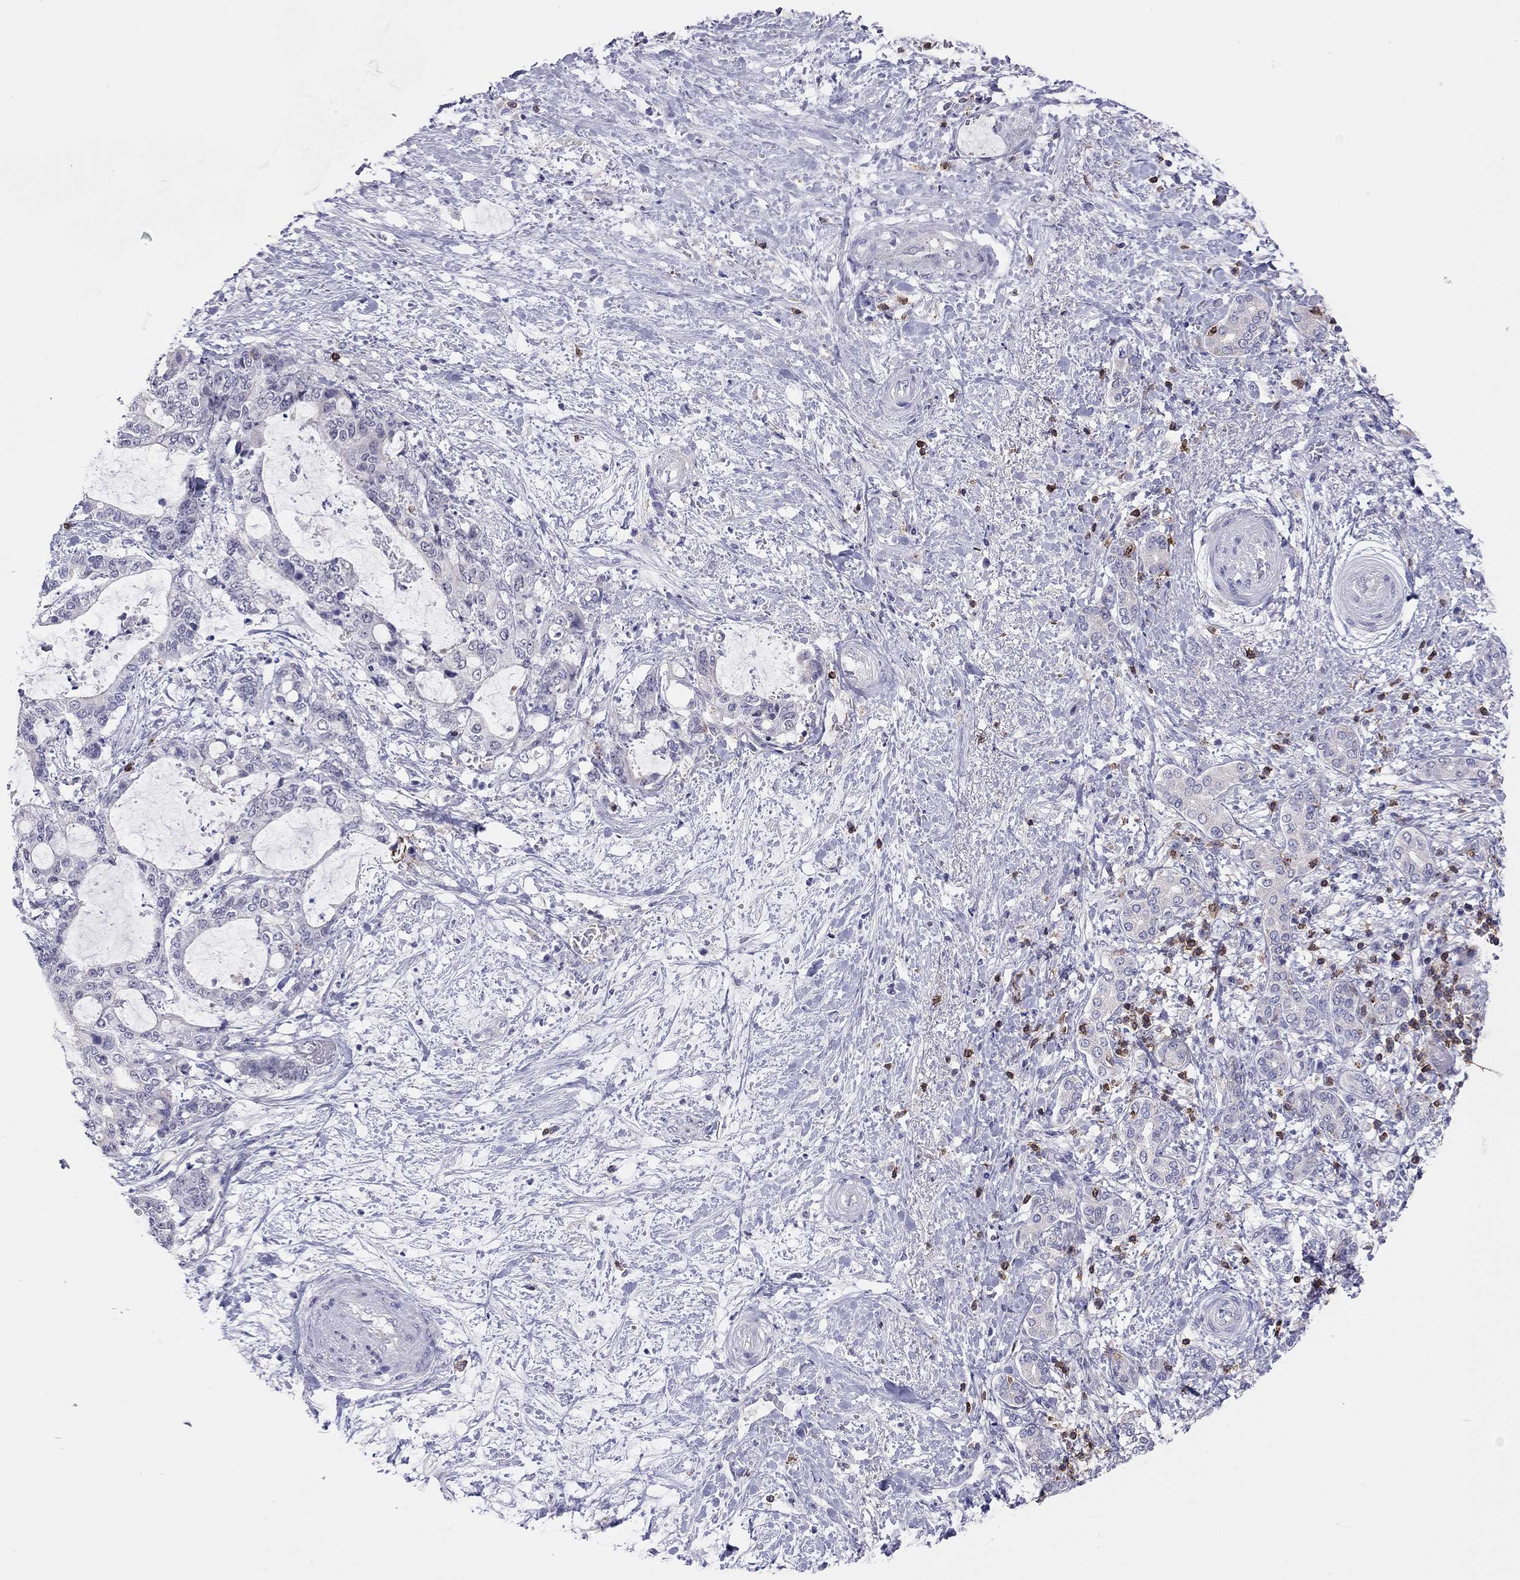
{"staining": {"intensity": "negative", "quantity": "none", "location": "none"}, "tissue": "liver cancer", "cell_type": "Tumor cells", "image_type": "cancer", "snomed": [{"axis": "morphology", "description": "Normal tissue, NOS"}, {"axis": "morphology", "description": "Cholangiocarcinoma"}, {"axis": "topography", "description": "Liver"}, {"axis": "topography", "description": "Peripheral nerve tissue"}], "caption": "Immunohistochemistry image of cholangiocarcinoma (liver) stained for a protein (brown), which demonstrates no staining in tumor cells.", "gene": "MND1", "patient": {"sex": "female", "age": 73}}